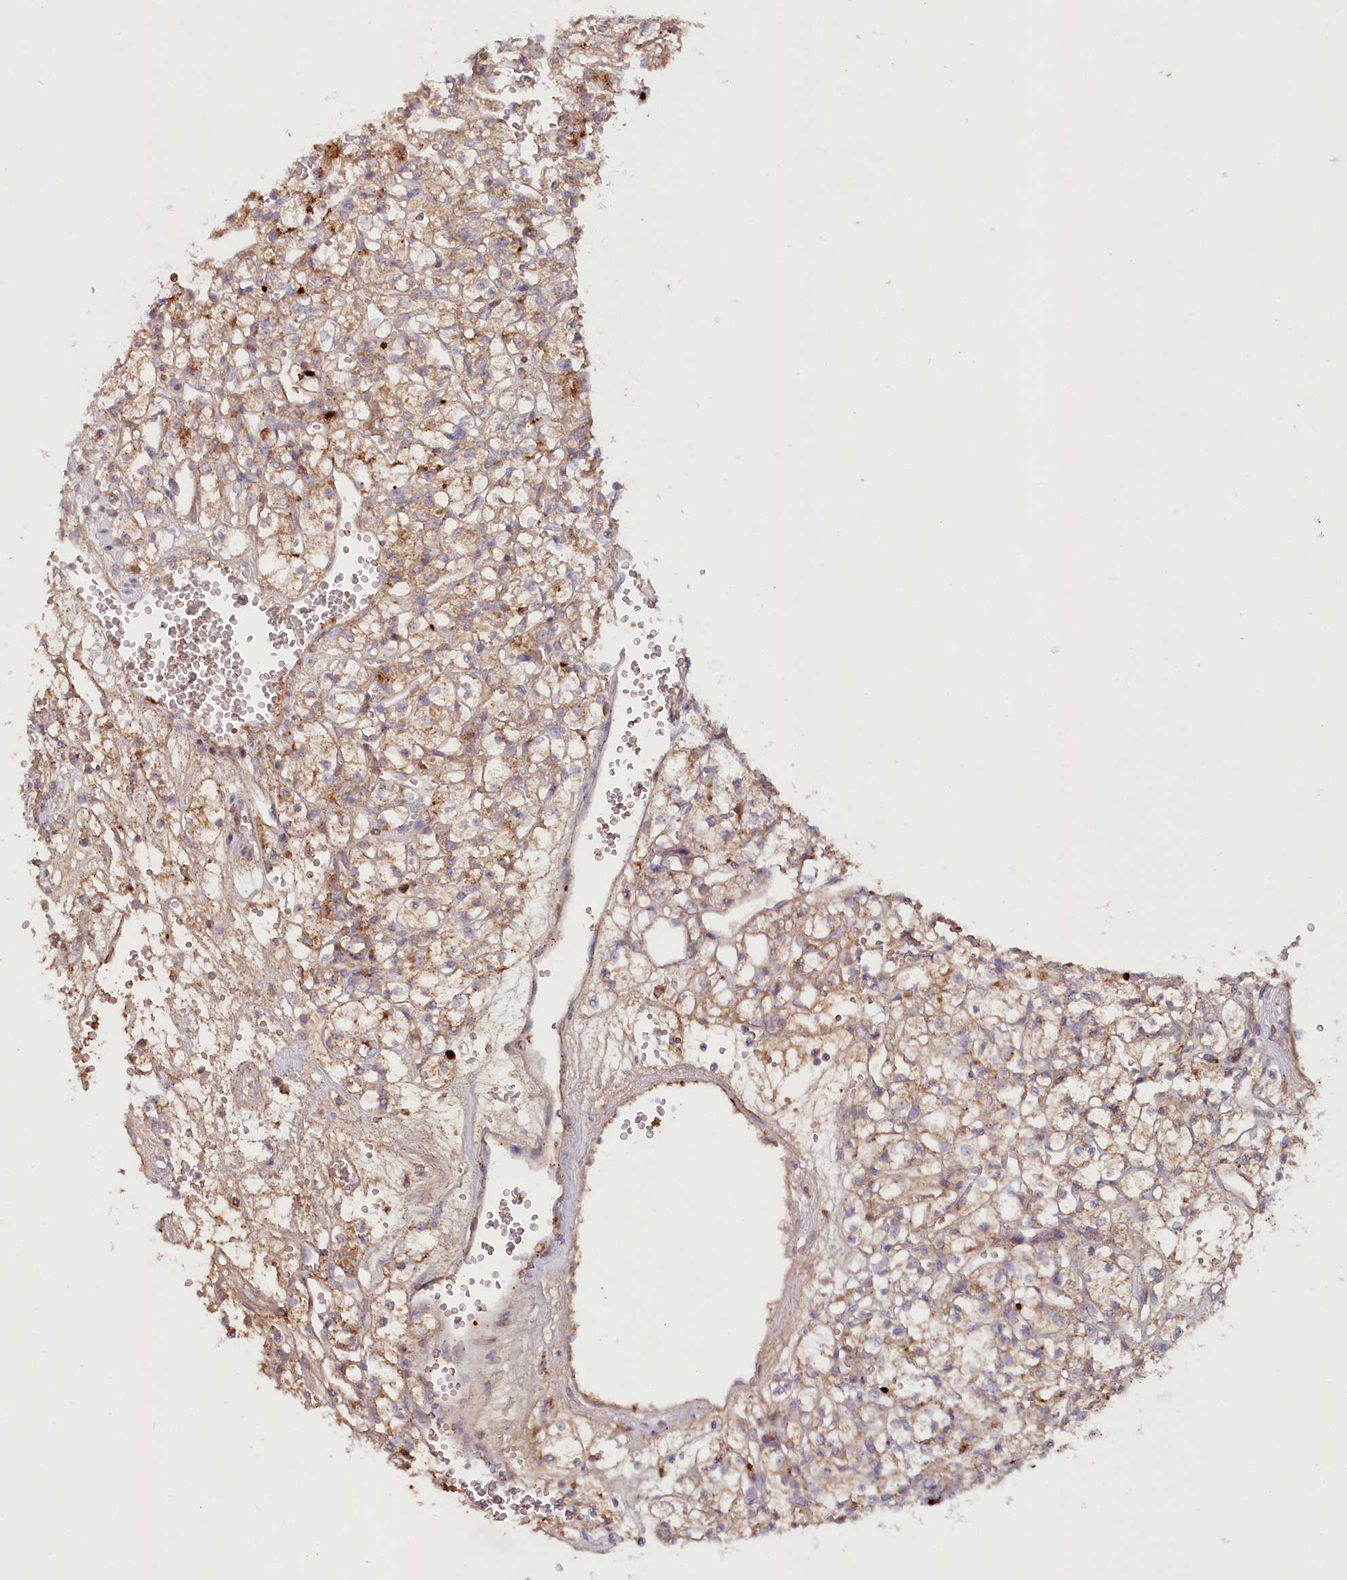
{"staining": {"intensity": "moderate", "quantity": "25%-75%", "location": "cytoplasmic/membranous"}, "tissue": "renal cancer", "cell_type": "Tumor cells", "image_type": "cancer", "snomed": [{"axis": "morphology", "description": "Adenocarcinoma, NOS"}, {"axis": "topography", "description": "Kidney"}], "caption": "Renal cancer tissue exhibits moderate cytoplasmic/membranous staining in approximately 25%-75% of tumor cells, visualized by immunohistochemistry.", "gene": "PSAPL1", "patient": {"sex": "female", "age": 59}}